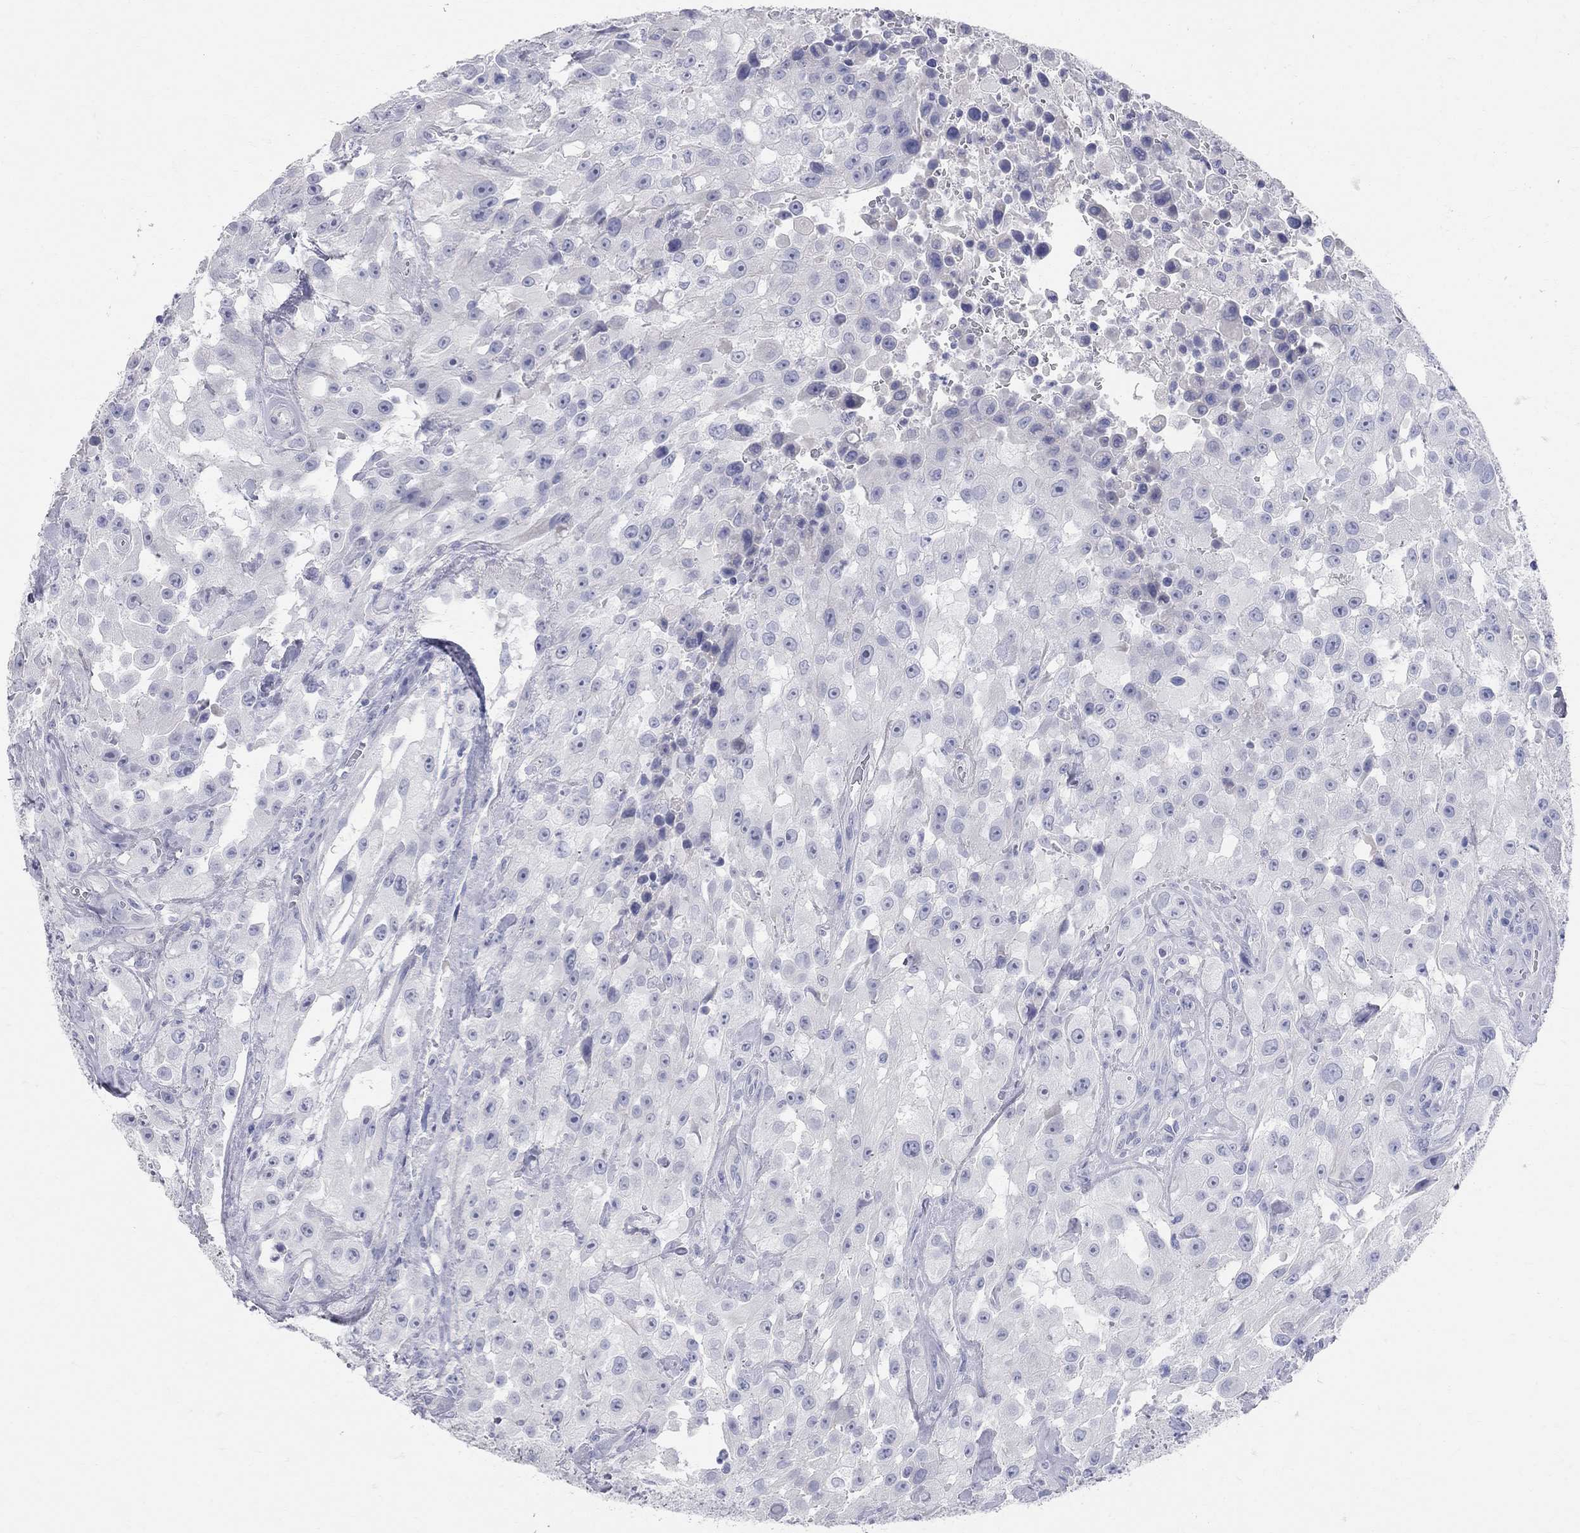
{"staining": {"intensity": "negative", "quantity": "none", "location": "none"}, "tissue": "urothelial cancer", "cell_type": "Tumor cells", "image_type": "cancer", "snomed": [{"axis": "morphology", "description": "Urothelial carcinoma, High grade"}, {"axis": "topography", "description": "Urinary bladder"}], "caption": "Immunohistochemistry micrograph of high-grade urothelial carcinoma stained for a protein (brown), which reveals no expression in tumor cells. Brightfield microscopy of IHC stained with DAB (brown) and hematoxylin (blue), captured at high magnification.", "gene": "AOX1", "patient": {"sex": "male", "age": 79}}